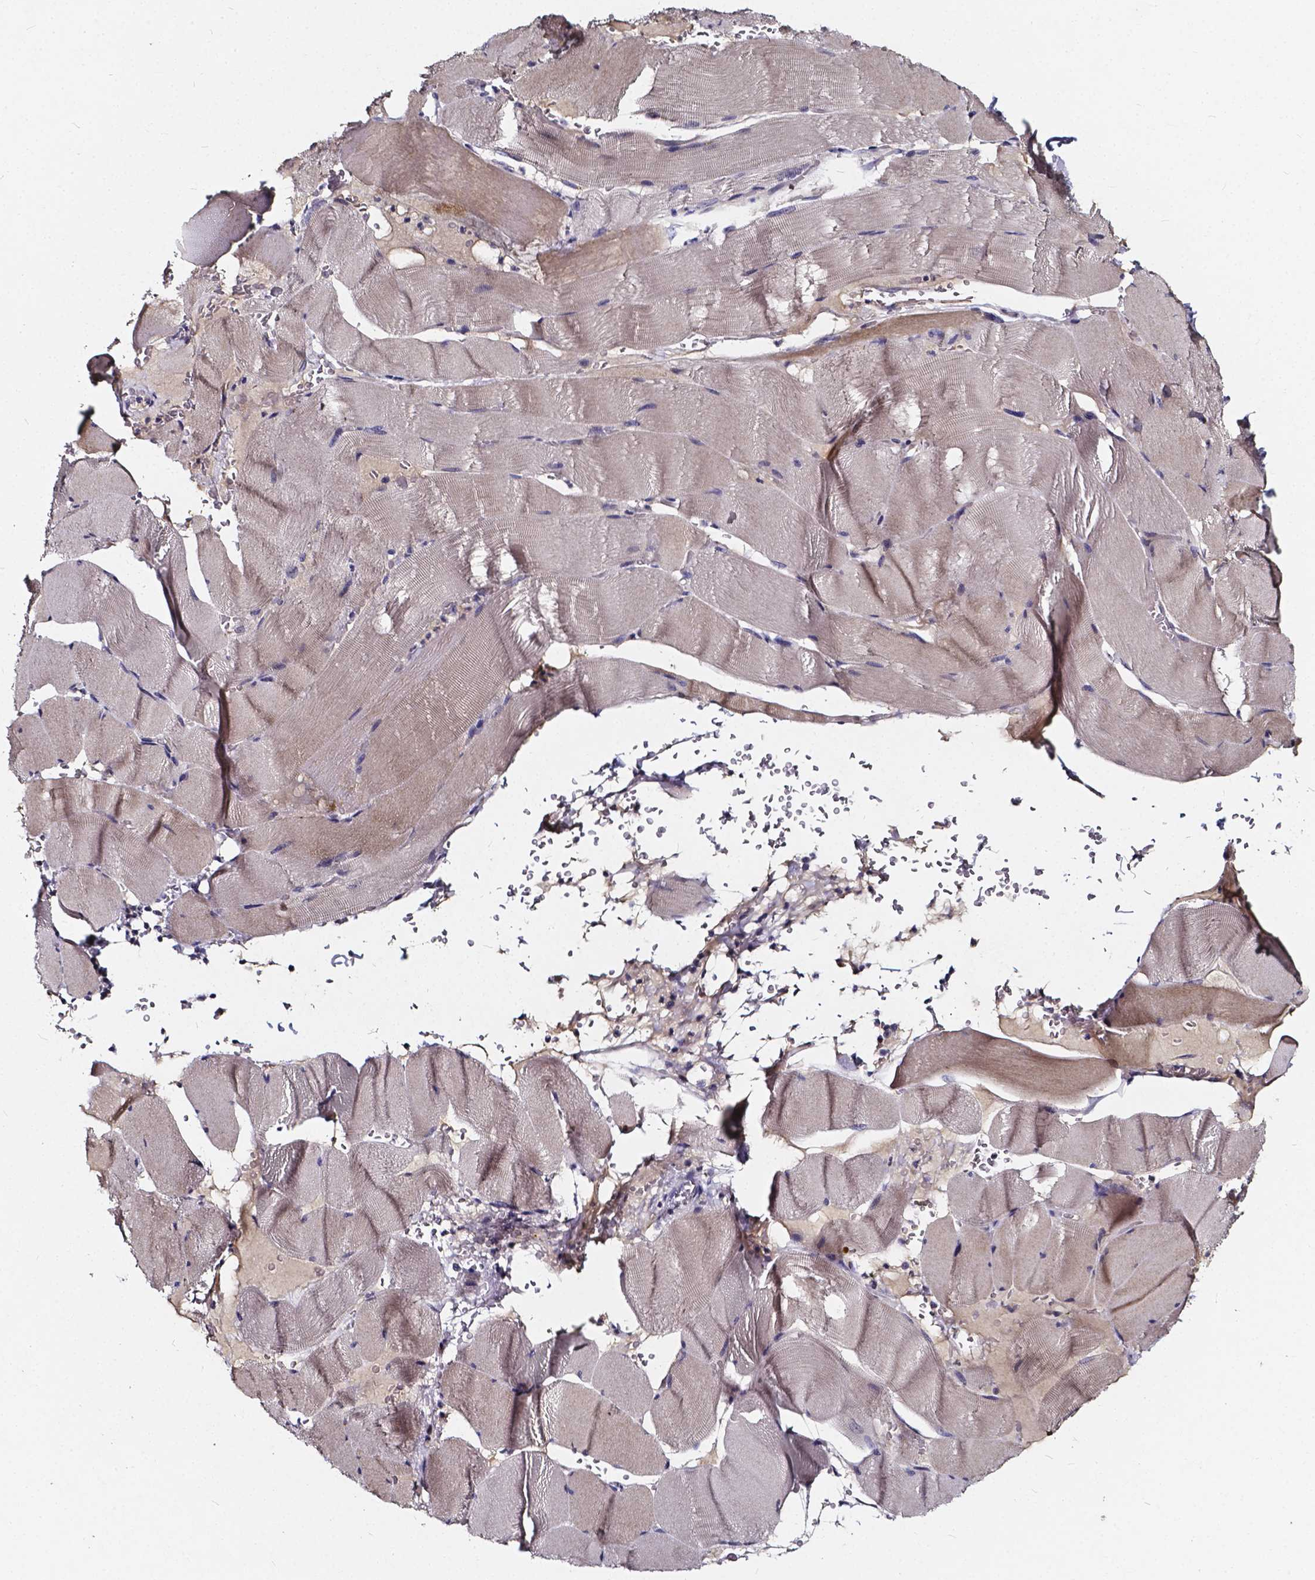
{"staining": {"intensity": "weak", "quantity": "<25%", "location": "cytoplasmic/membranous"}, "tissue": "skeletal muscle", "cell_type": "Myocytes", "image_type": "normal", "snomed": [{"axis": "morphology", "description": "Normal tissue, NOS"}, {"axis": "topography", "description": "Skeletal muscle"}], "caption": "The immunohistochemistry (IHC) image has no significant expression in myocytes of skeletal muscle. (DAB immunohistochemistry, high magnification).", "gene": "SOWAHA", "patient": {"sex": "male", "age": 56}}